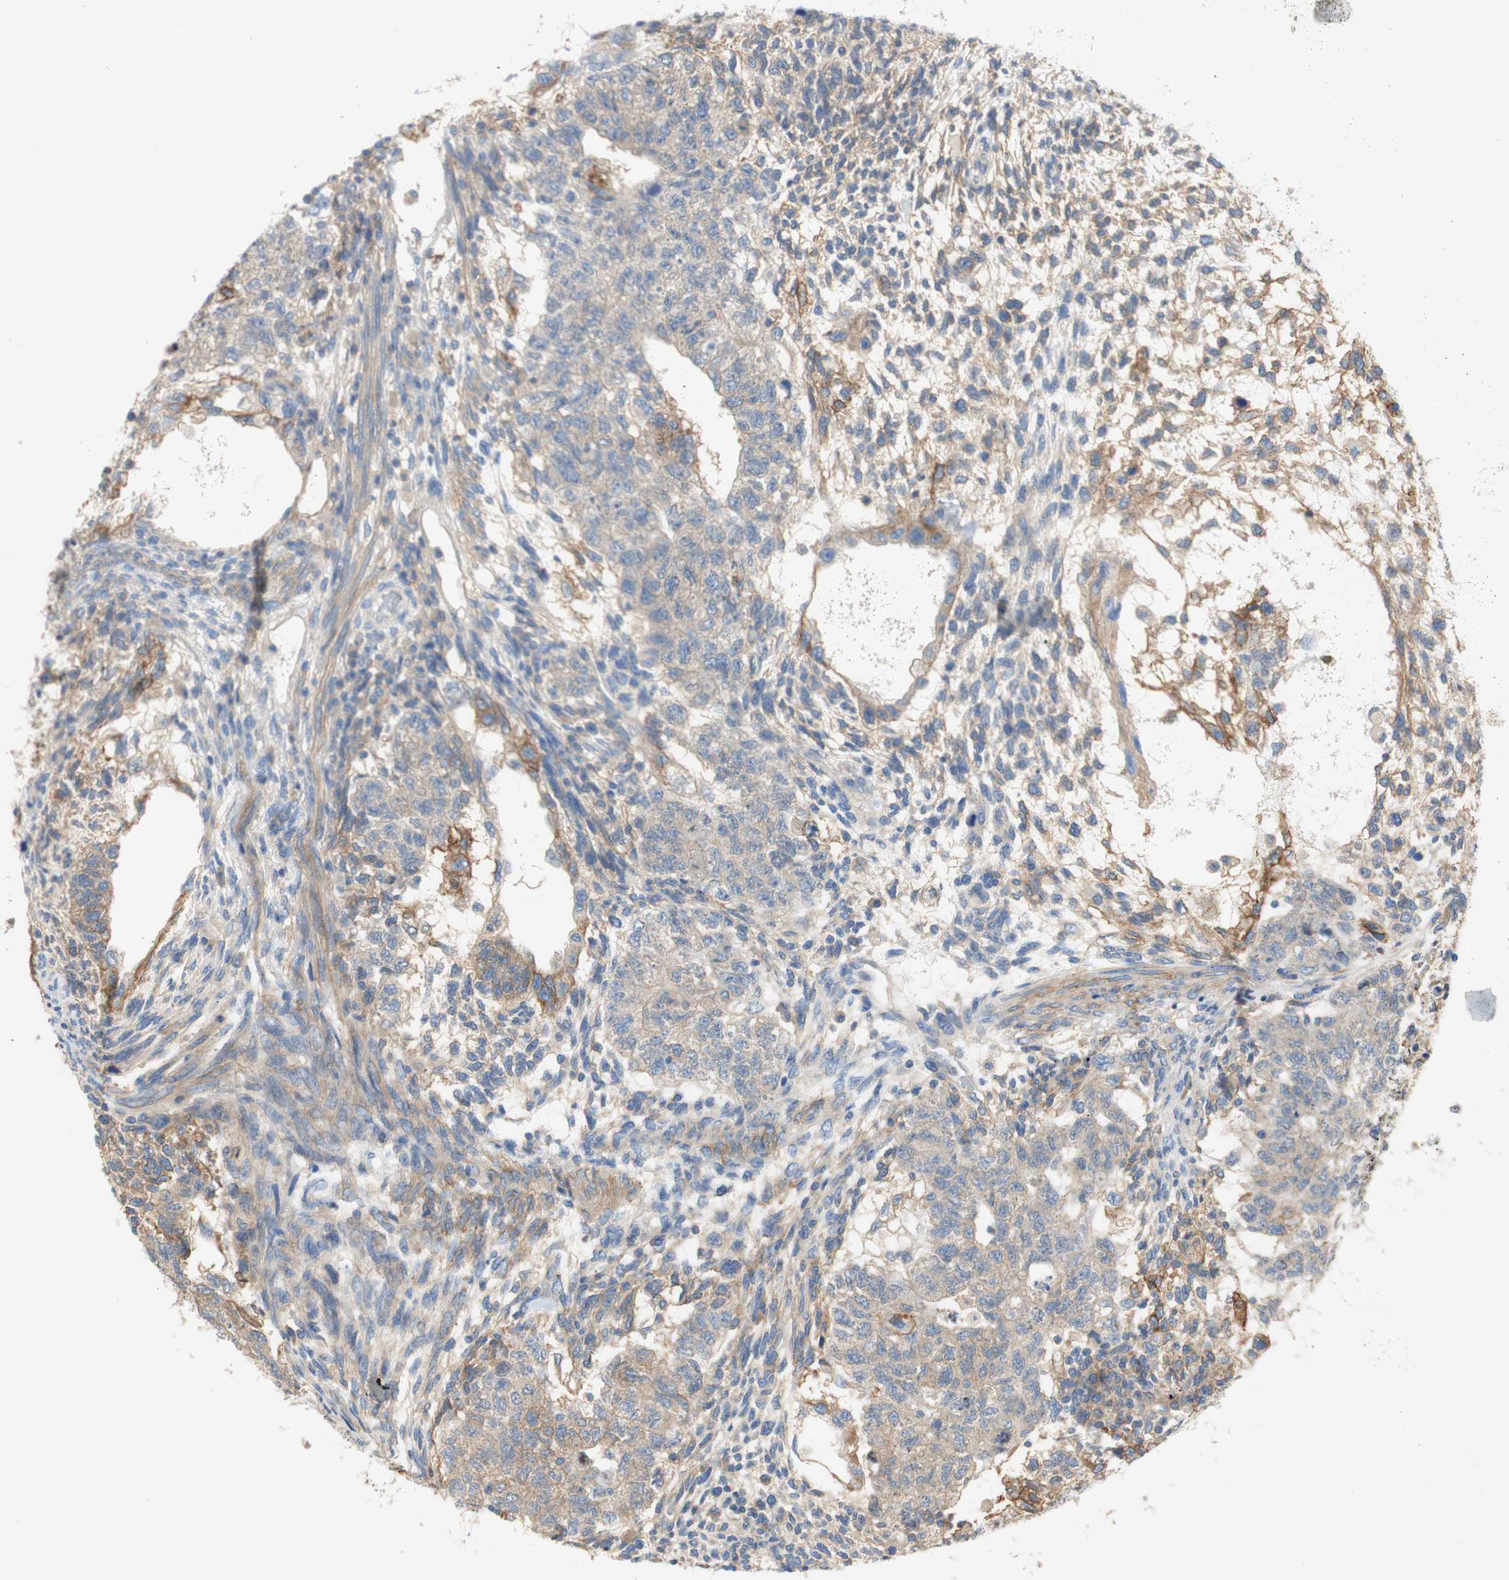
{"staining": {"intensity": "weak", "quantity": ">75%", "location": "cytoplasmic/membranous"}, "tissue": "testis cancer", "cell_type": "Tumor cells", "image_type": "cancer", "snomed": [{"axis": "morphology", "description": "Normal tissue, NOS"}, {"axis": "morphology", "description": "Carcinoma, Embryonal, NOS"}, {"axis": "topography", "description": "Testis"}], "caption": "Immunohistochemical staining of testis cancer (embryonal carcinoma) displays weak cytoplasmic/membranous protein positivity in approximately >75% of tumor cells.", "gene": "ATP2B1", "patient": {"sex": "male", "age": 36}}